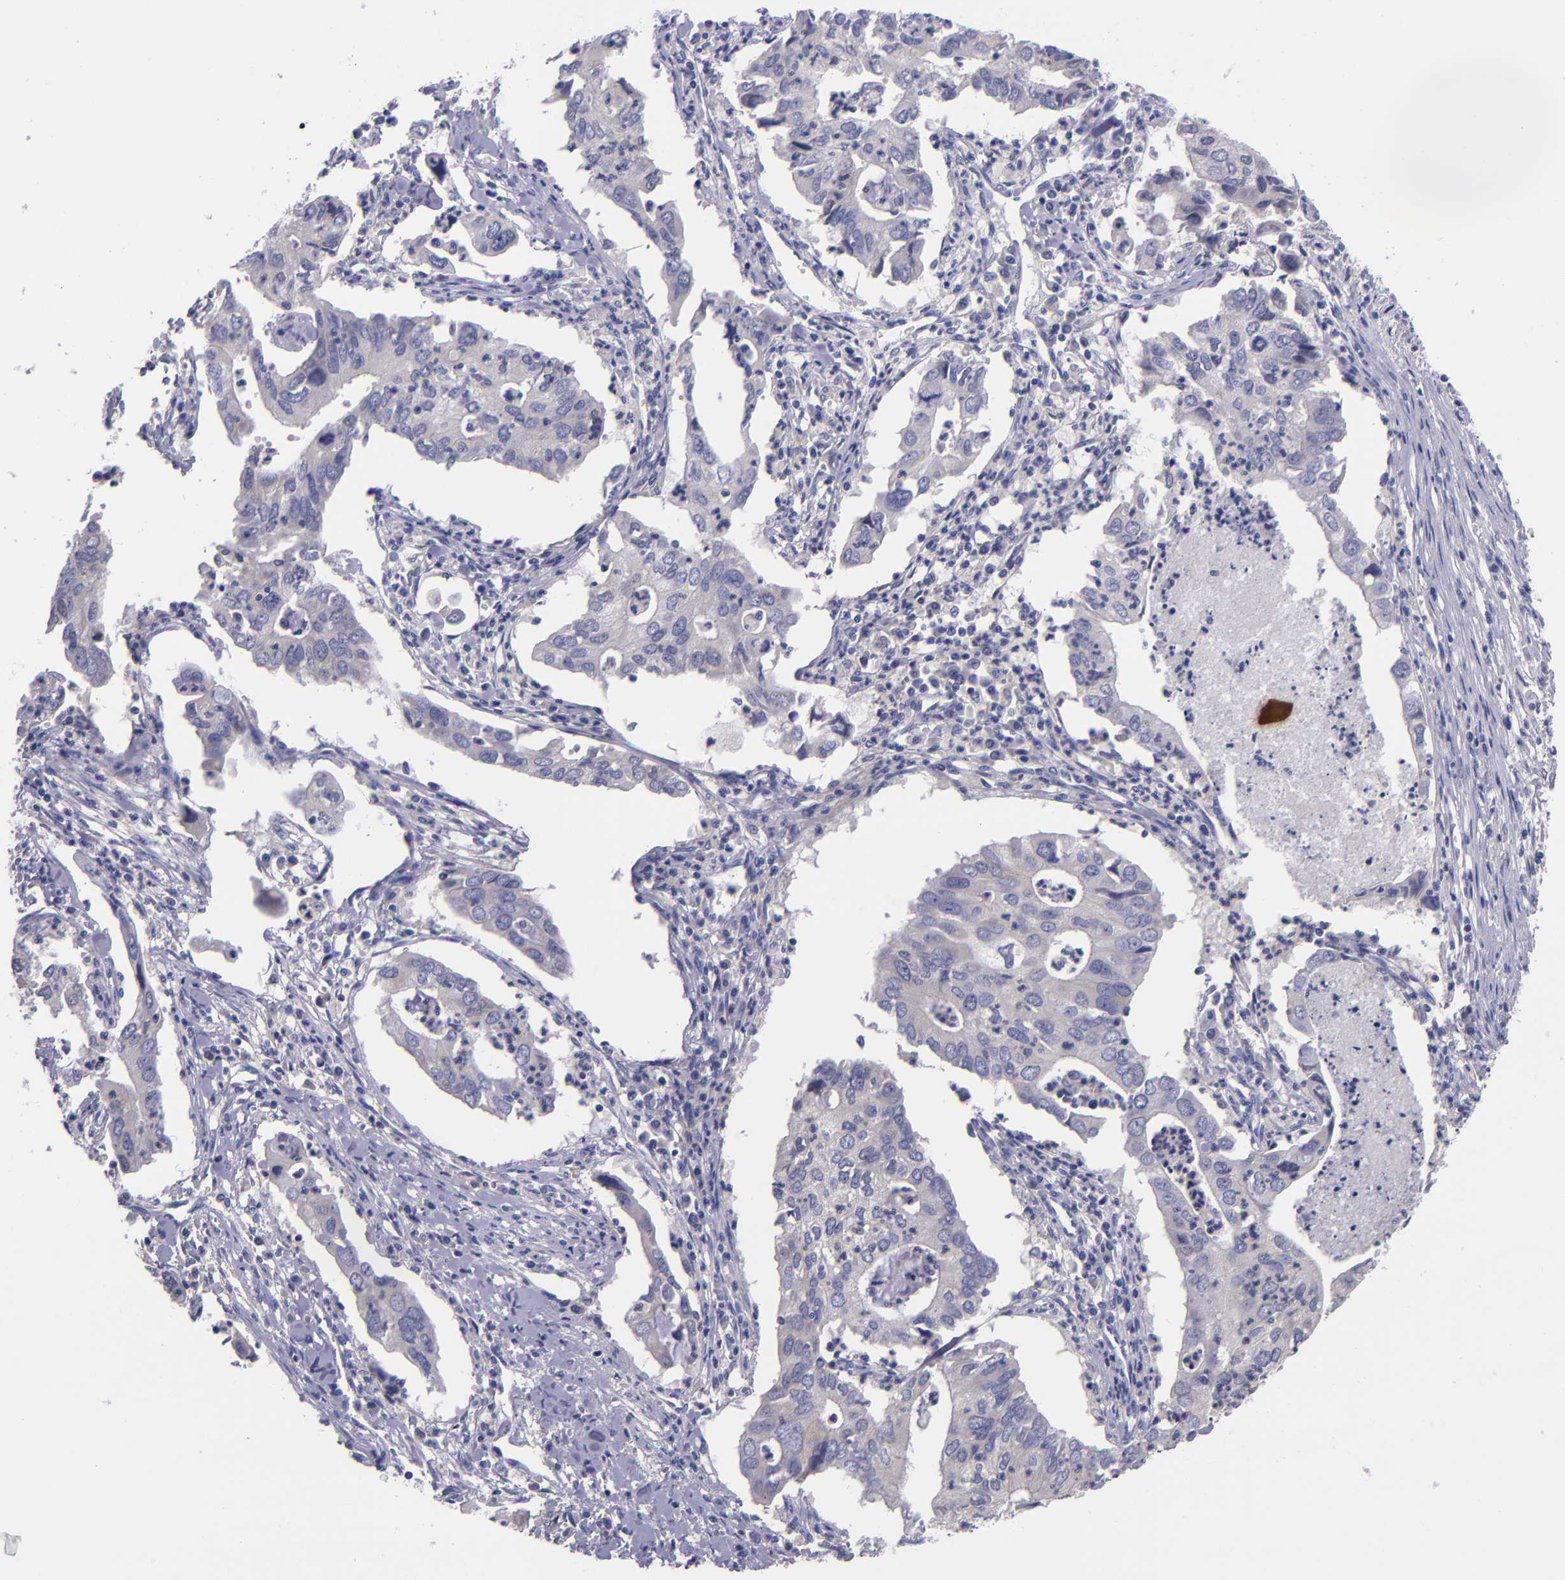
{"staining": {"intensity": "negative", "quantity": "none", "location": "none"}, "tissue": "lung cancer", "cell_type": "Tumor cells", "image_type": "cancer", "snomed": [{"axis": "morphology", "description": "Adenocarcinoma, NOS"}, {"axis": "topography", "description": "Lung"}], "caption": "Lung cancer was stained to show a protein in brown. There is no significant expression in tumor cells.", "gene": "RBP4", "patient": {"sex": "male", "age": 48}}